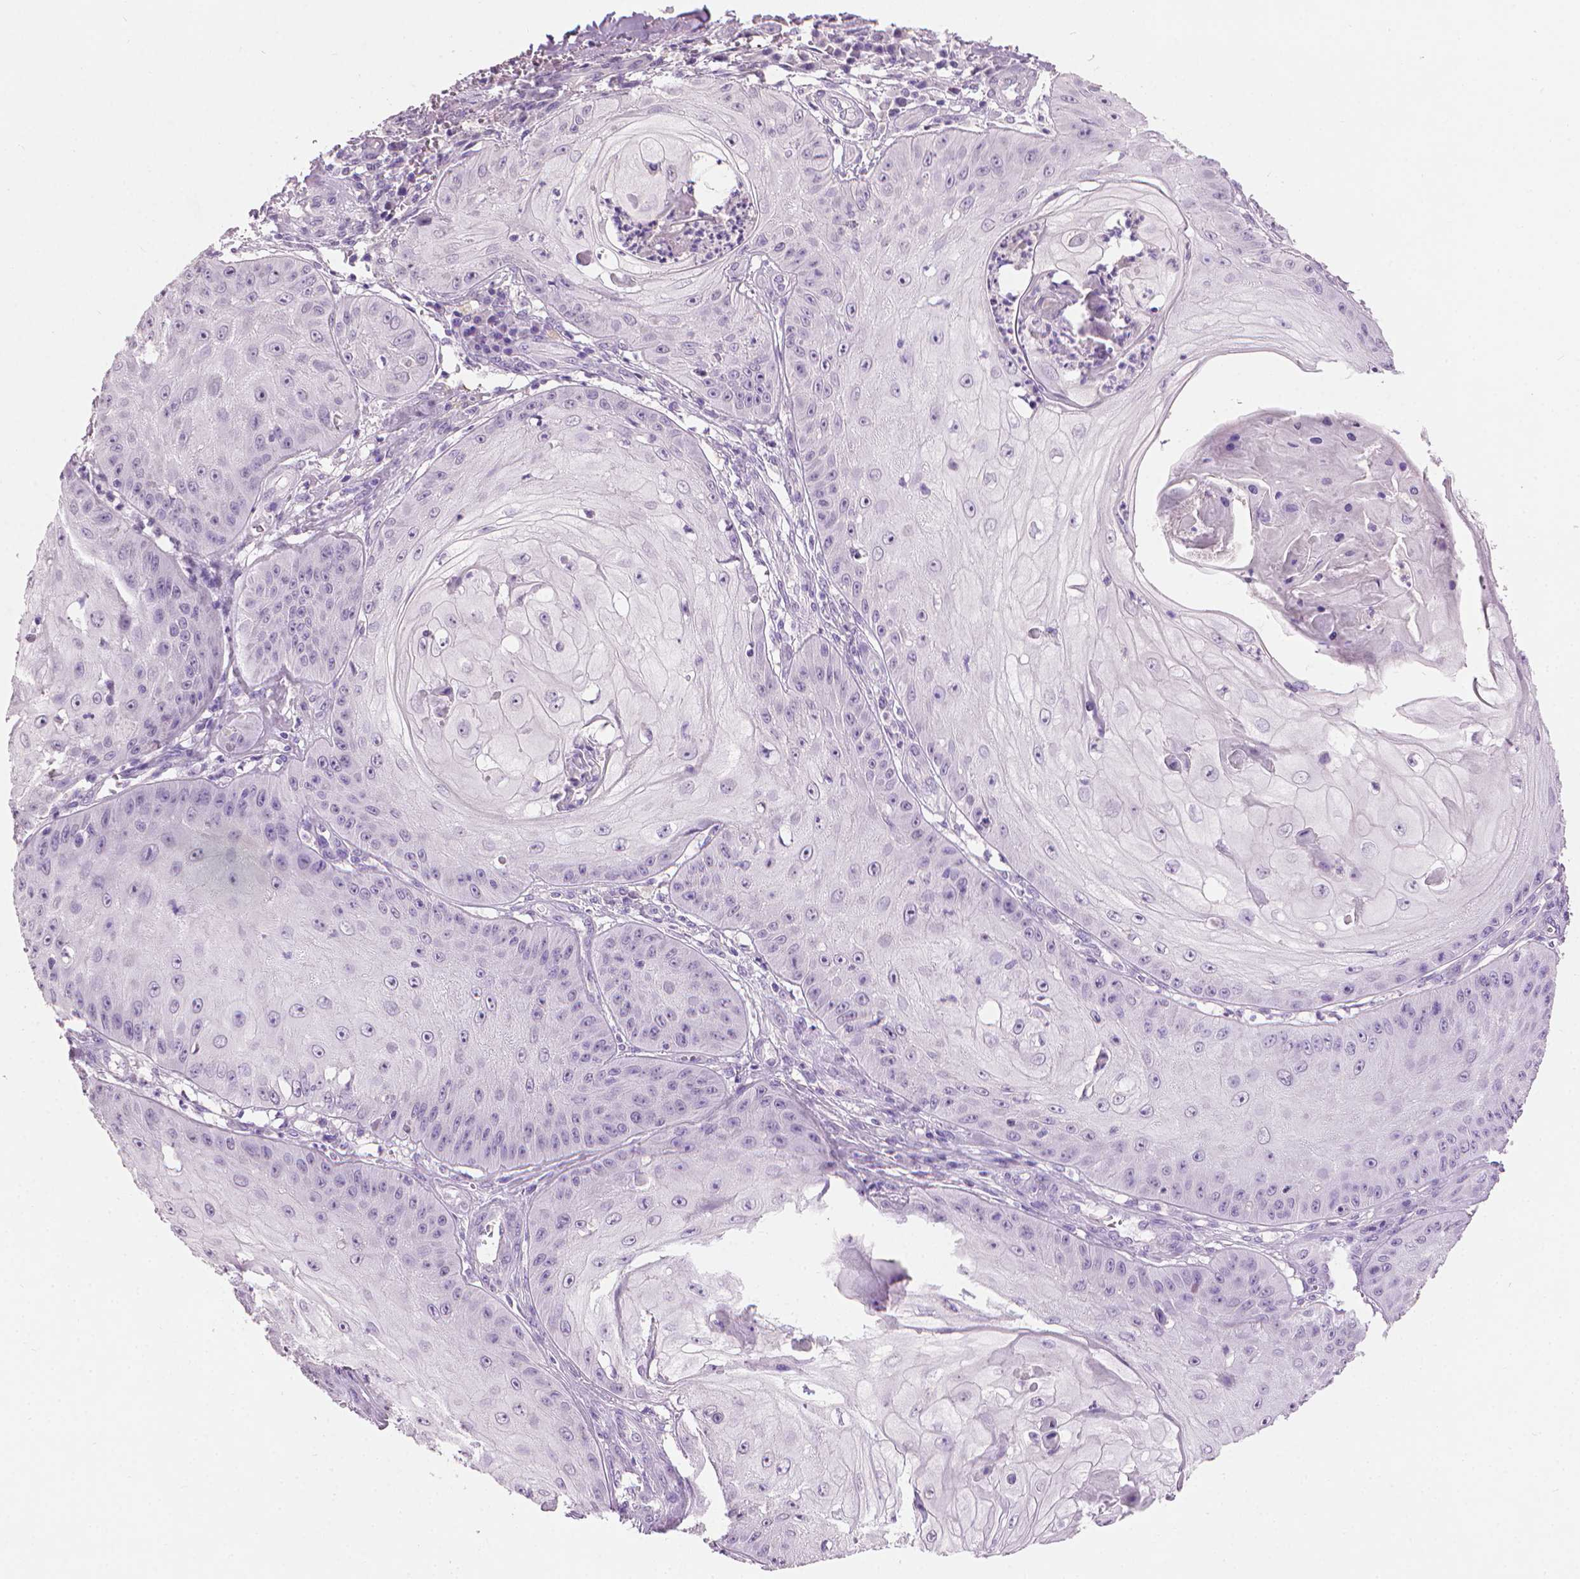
{"staining": {"intensity": "negative", "quantity": "none", "location": "none"}, "tissue": "skin cancer", "cell_type": "Tumor cells", "image_type": "cancer", "snomed": [{"axis": "morphology", "description": "Squamous cell carcinoma, NOS"}, {"axis": "topography", "description": "Skin"}], "caption": "DAB (3,3'-diaminobenzidine) immunohistochemical staining of skin squamous cell carcinoma reveals no significant expression in tumor cells.", "gene": "MLANA", "patient": {"sex": "male", "age": 70}}